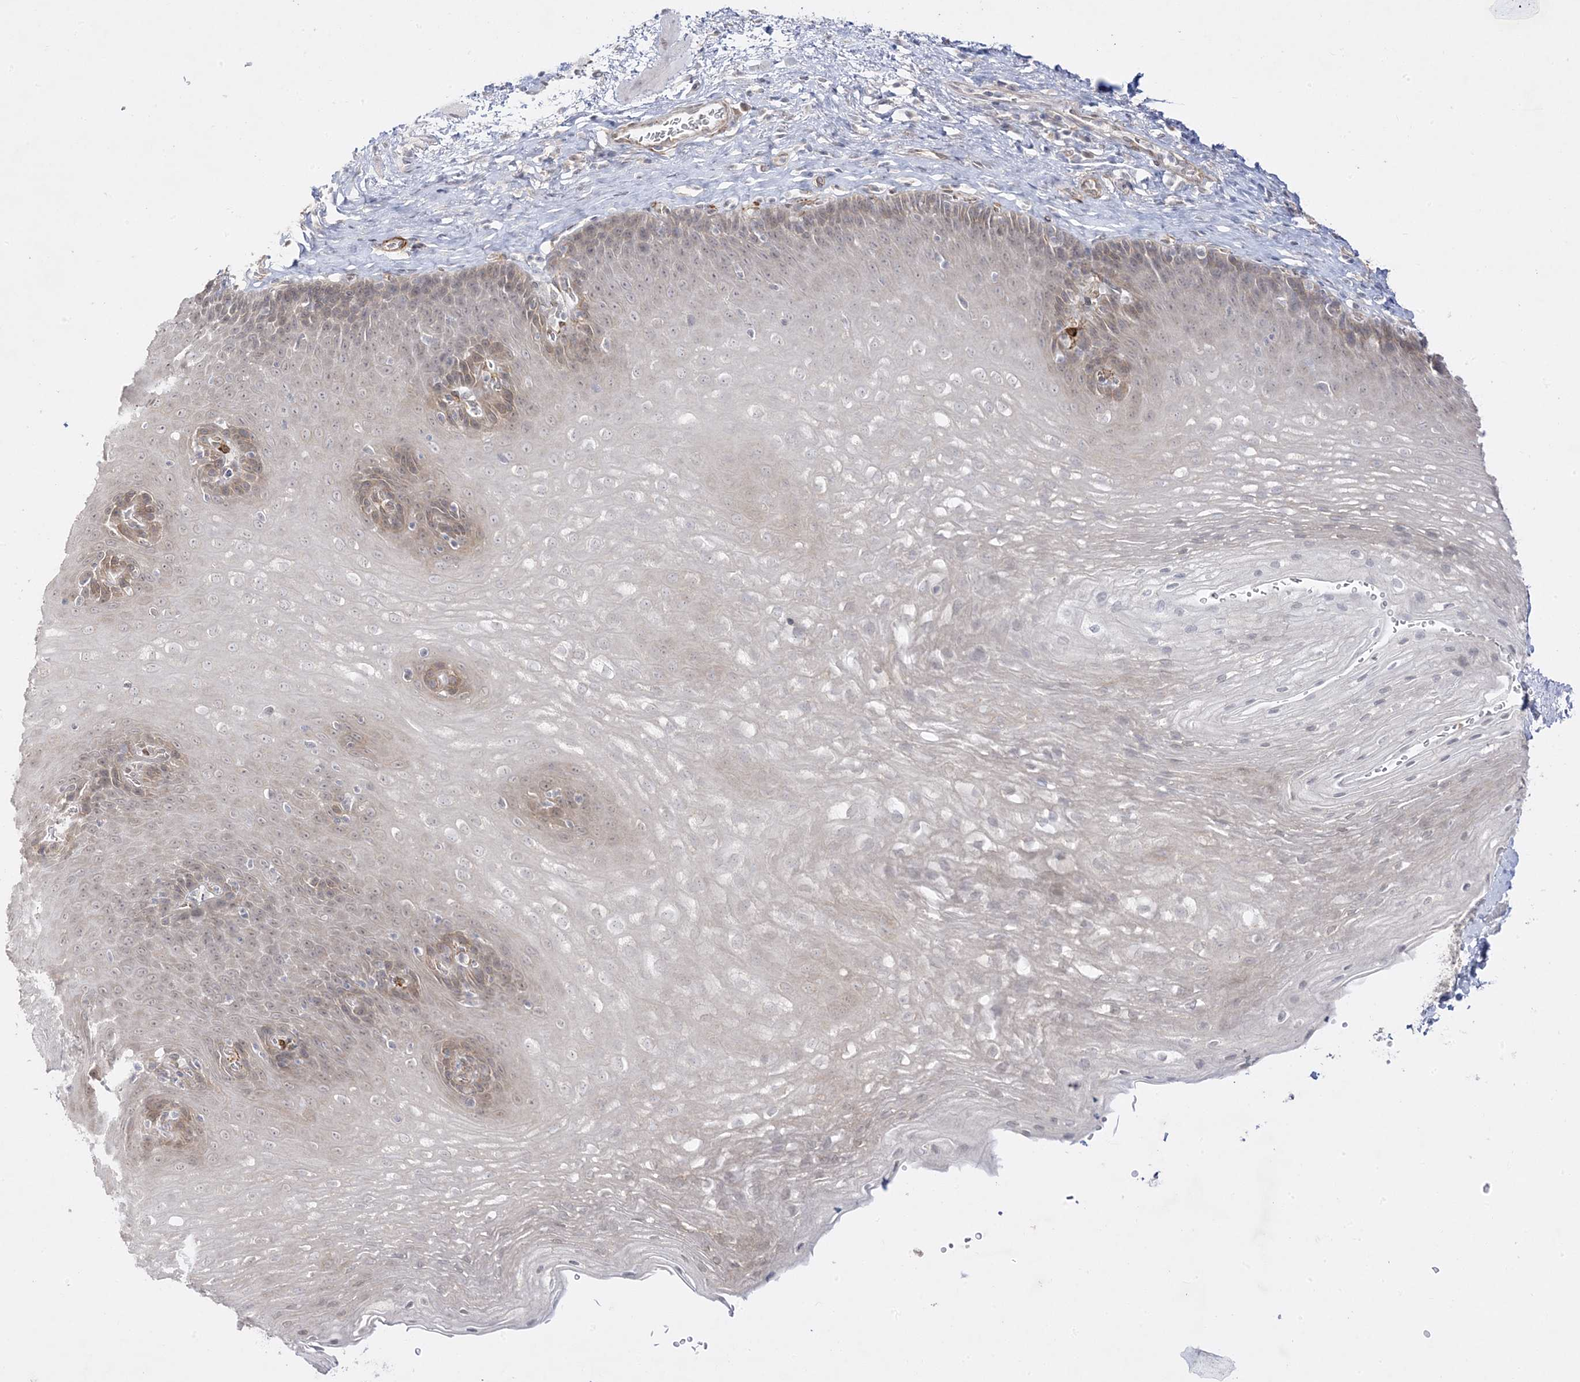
{"staining": {"intensity": "moderate", "quantity": "<25%", "location": "cytoplasmic/membranous,nuclear"}, "tissue": "esophagus", "cell_type": "Squamous epithelial cells", "image_type": "normal", "snomed": [{"axis": "morphology", "description": "Normal tissue, NOS"}, {"axis": "topography", "description": "Esophagus"}], "caption": "The photomicrograph reveals a brown stain indicating the presence of a protein in the cytoplasmic/membranous,nuclear of squamous epithelial cells in esophagus. Ihc stains the protein in brown and the nuclei are stained blue.", "gene": "C2CD2", "patient": {"sex": "female", "age": 66}}